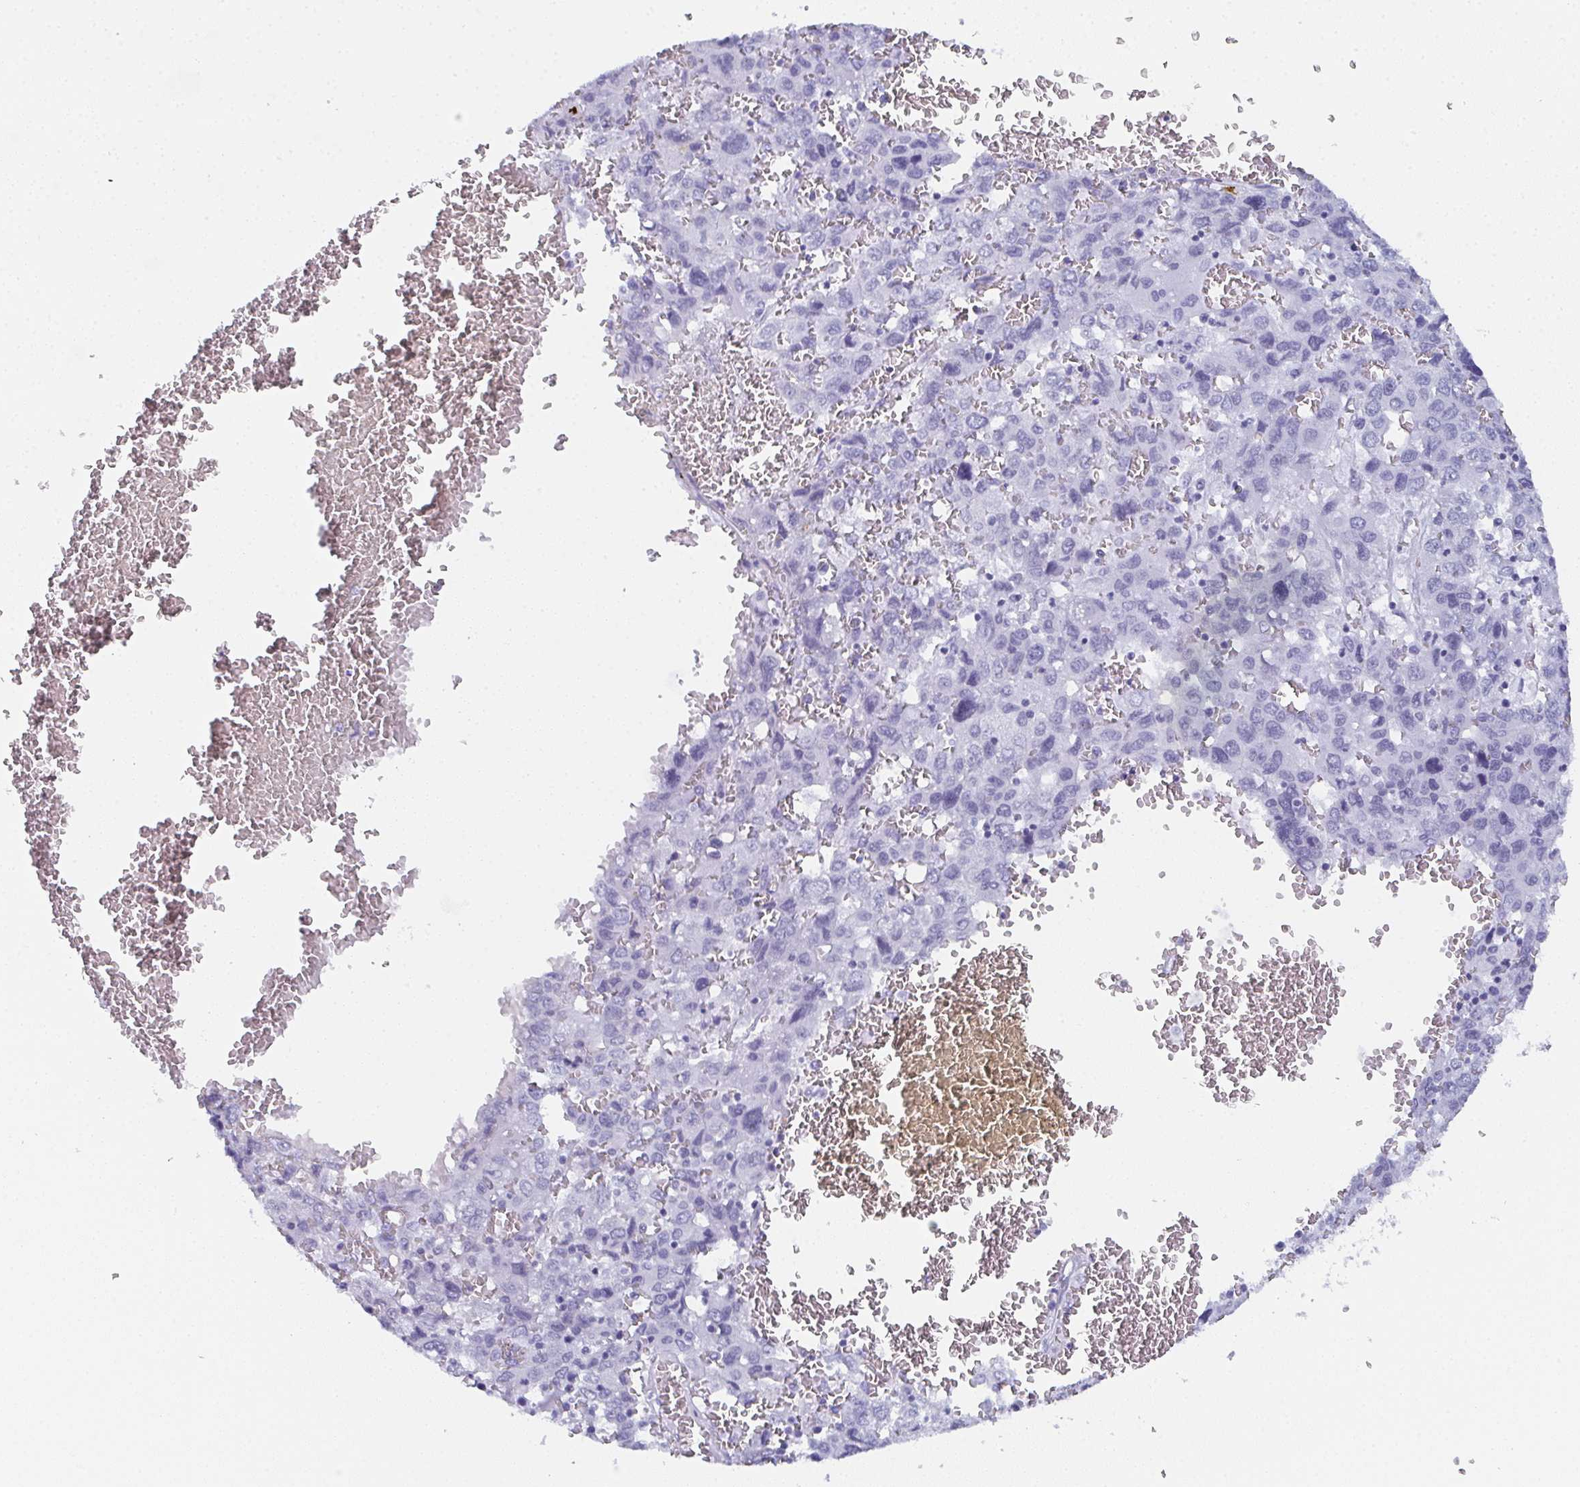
{"staining": {"intensity": "negative", "quantity": "none", "location": "none"}, "tissue": "liver cancer", "cell_type": "Tumor cells", "image_type": "cancer", "snomed": [{"axis": "morphology", "description": "Carcinoma, Hepatocellular, NOS"}, {"axis": "topography", "description": "Liver"}], "caption": "Tumor cells are negative for protein expression in human hepatocellular carcinoma (liver).", "gene": "PYCR3", "patient": {"sex": "male", "age": 69}}